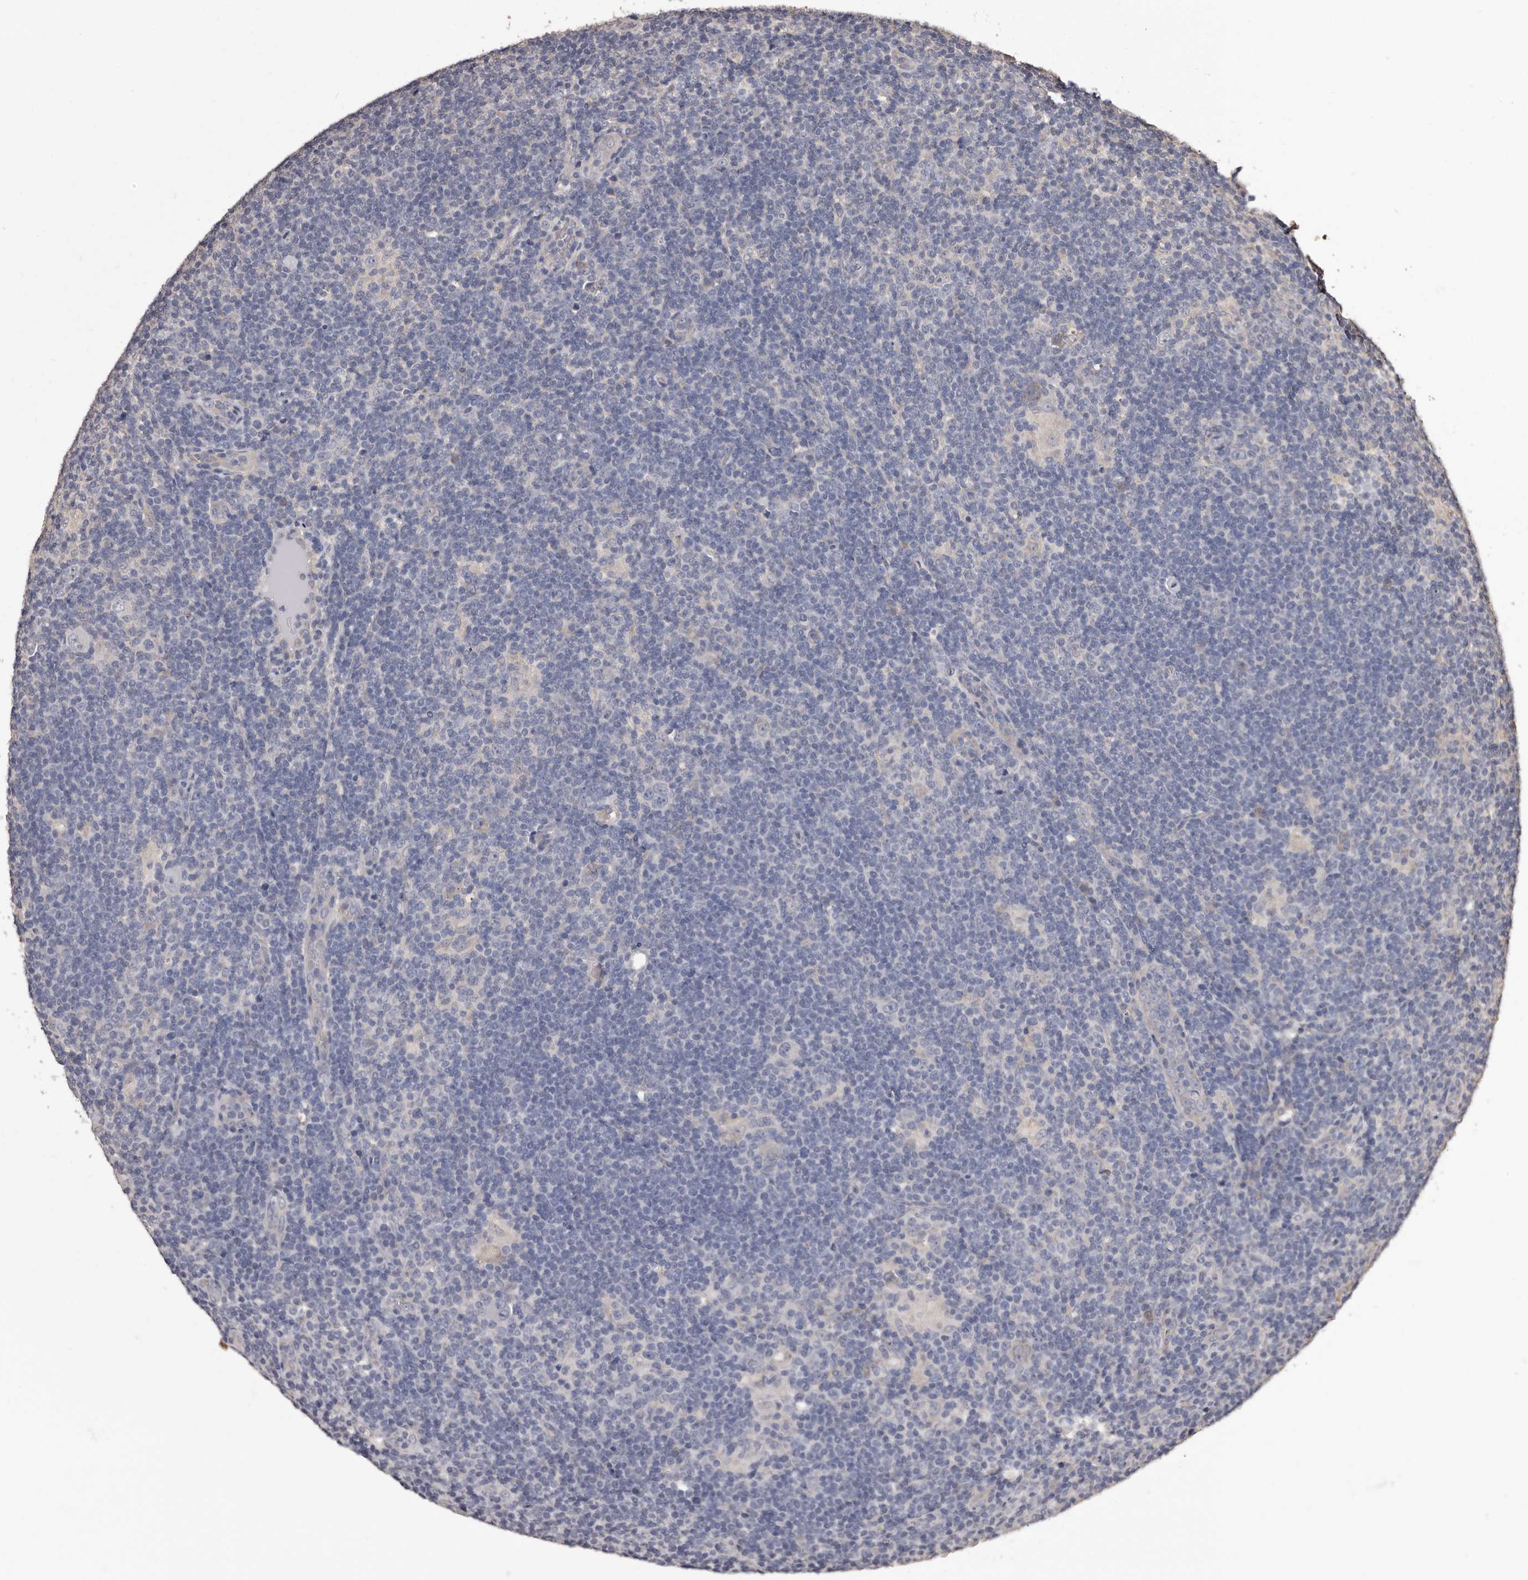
{"staining": {"intensity": "negative", "quantity": "none", "location": "none"}, "tissue": "lymphoma", "cell_type": "Tumor cells", "image_type": "cancer", "snomed": [{"axis": "morphology", "description": "Hodgkin's disease, NOS"}, {"axis": "topography", "description": "Lymph node"}], "caption": "Hodgkin's disease stained for a protein using IHC shows no staining tumor cells.", "gene": "ETNK1", "patient": {"sex": "female", "age": 57}}